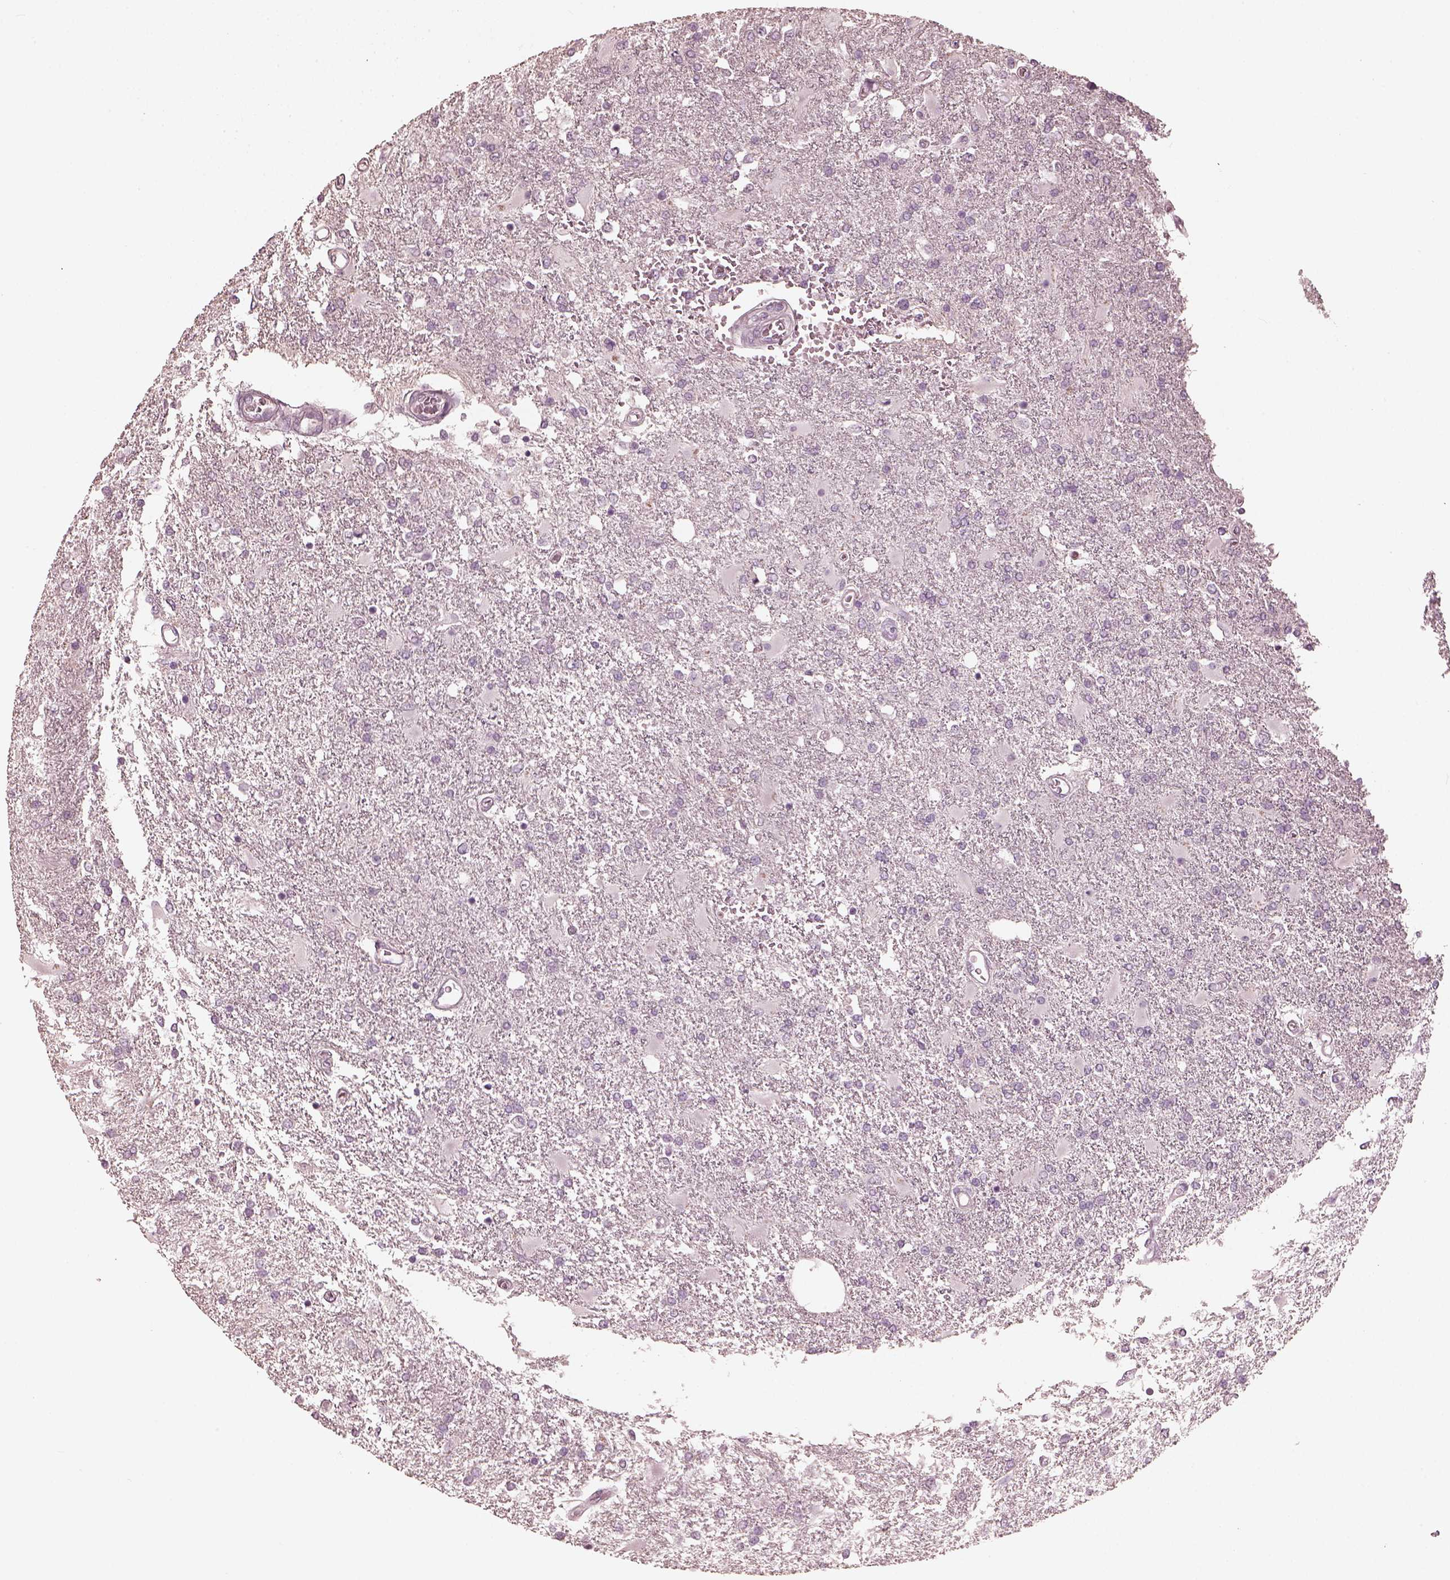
{"staining": {"intensity": "negative", "quantity": "none", "location": "none"}, "tissue": "glioma", "cell_type": "Tumor cells", "image_type": "cancer", "snomed": [{"axis": "morphology", "description": "Glioma, malignant, High grade"}, {"axis": "topography", "description": "Cerebral cortex"}], "caption": "An immunohistochemistry histopathology image of malignant glioma (high-grade) is shown. There is no staining in tumor cells of malignant glioma (high-grade).", "gene": "OPTC", "patient": {"sex": "male", "age": 79}}